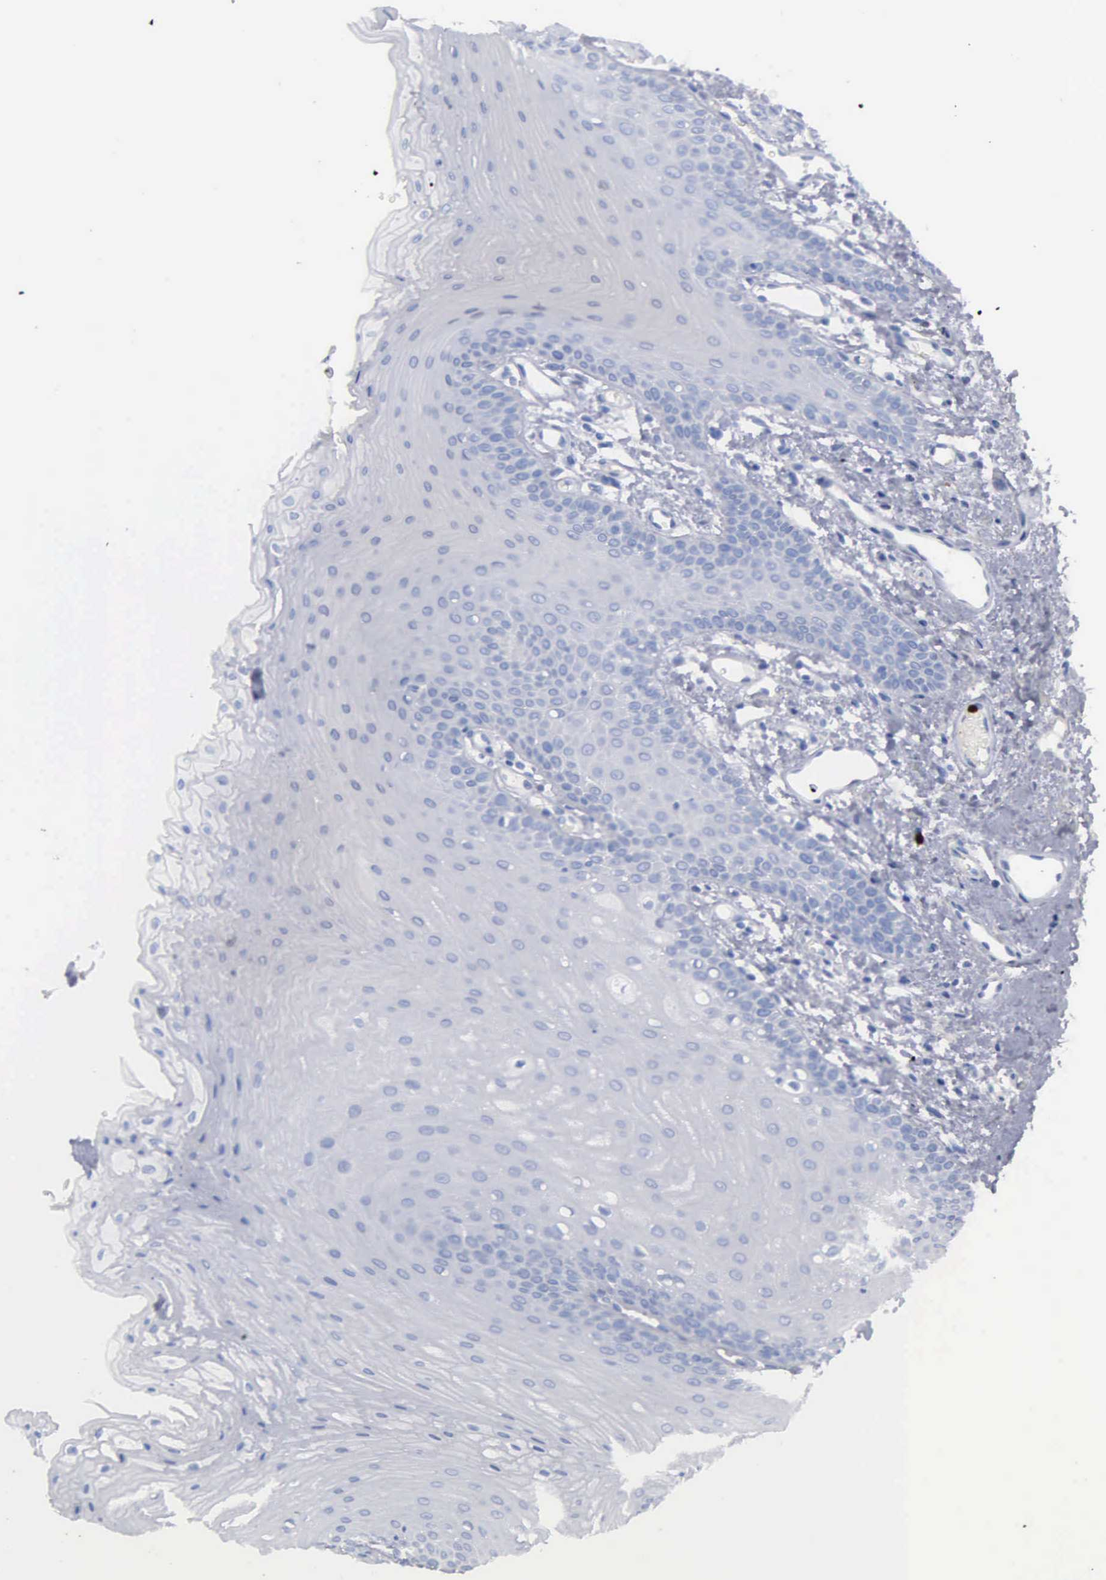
{"staining": {"intensity": "negative", "quantity": "none", "location": "none"}, "tissue": "oral mucosa", "cell_type": "Squamous epithelial cells", "image_type": "normal", "snomed": [{"axis": "morphology", "description": "Normal tissue, NOS"}, {"axis": "topography", "description": "Oral tissue"}], "caption": "Protein analysis of unremarkable oral mucosa displays no significant positivity in squamous epithelial cells.", "gene": "CTSG", "patient": {"sex": "male", "age": 52}}